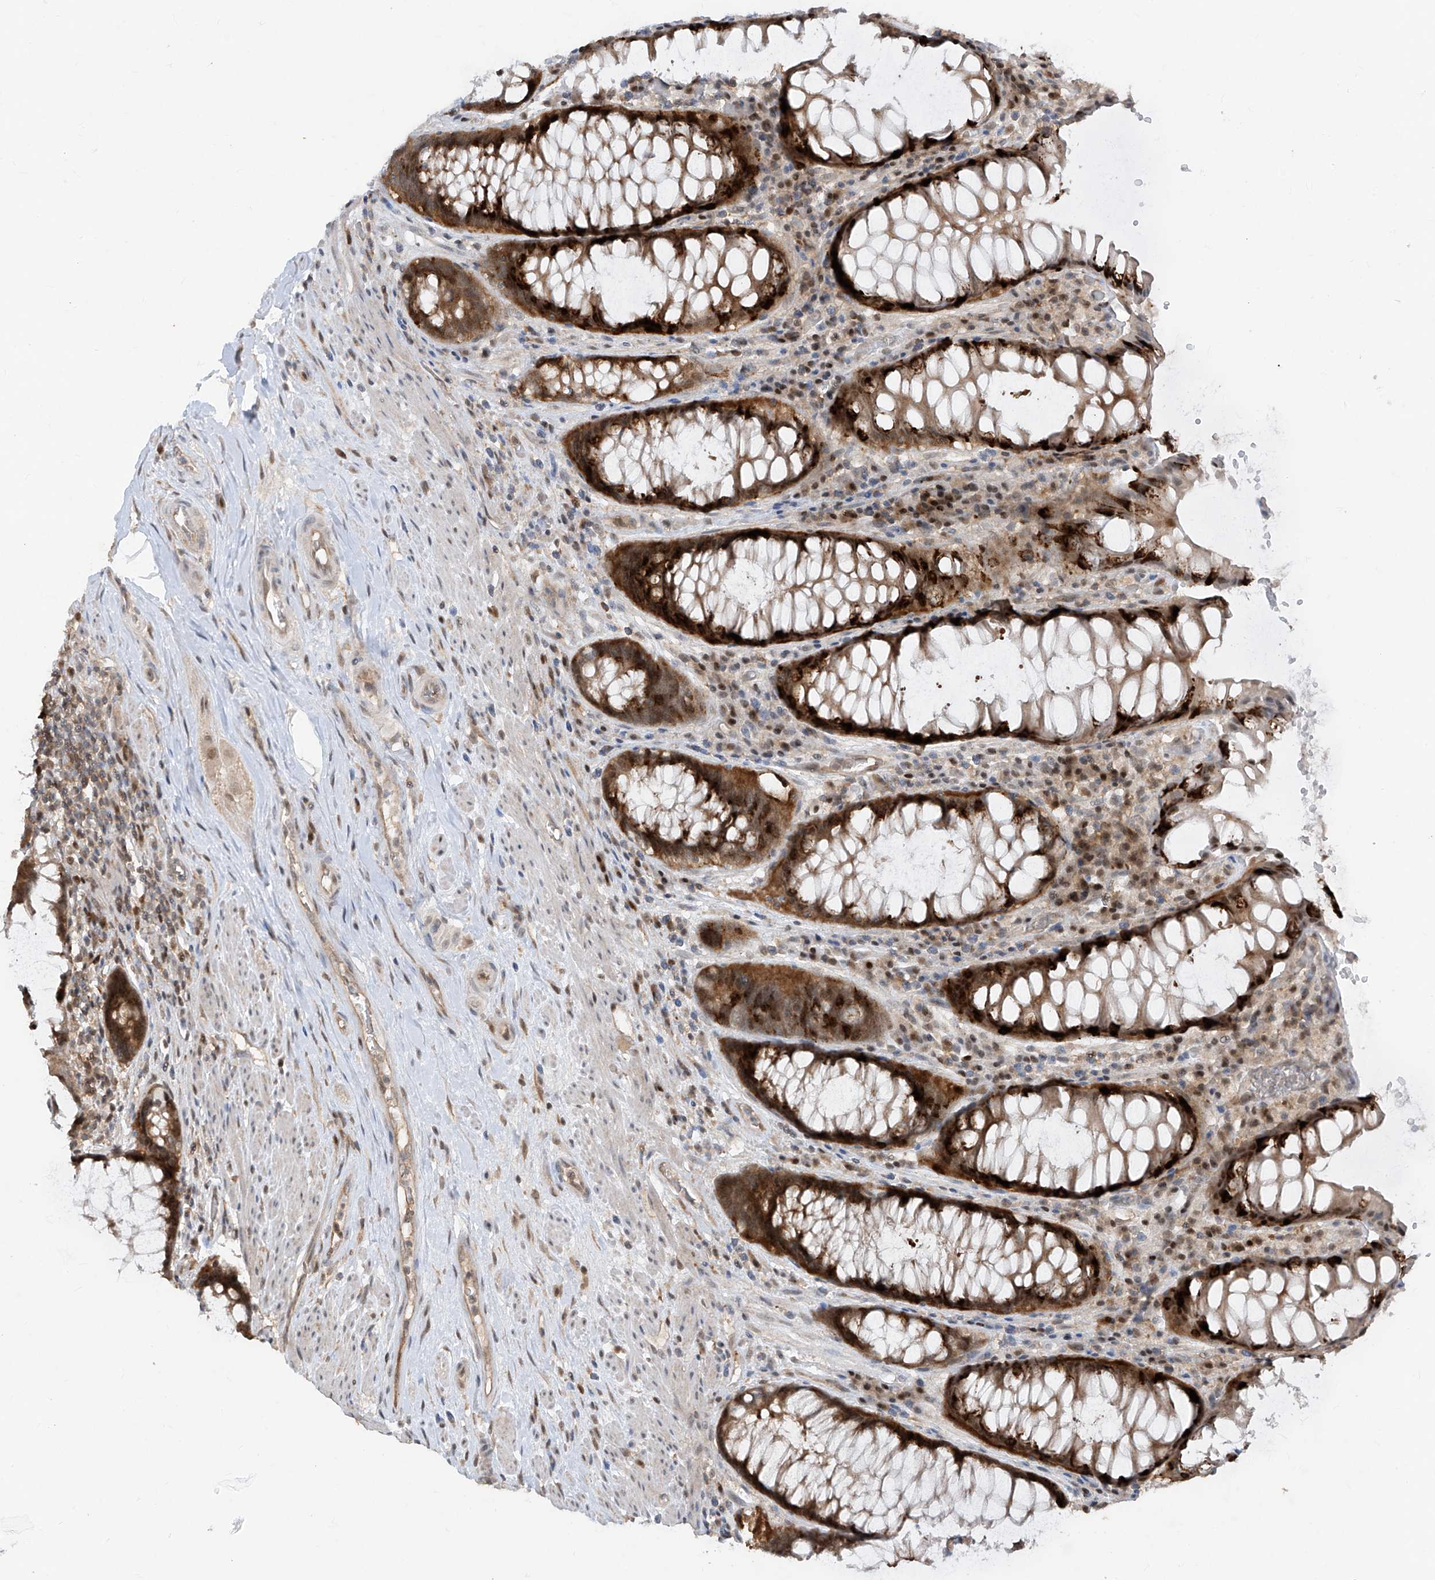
{"staining": {"intensity": "strong", "quantity": ">75%", "location": "cytoplasmic/membranous"}, "tissue": "rectum", "cell_type": "Glandular cells", "image_type": "normal", "snomed": [{"axis": "morphology", "description": "Normal tissue, NOS"}, {"axis": "topography", "description": "Rectum"}], "caption": "DAB immunohistochemical staining of benign human rectum reveals strong cytoplasmic/membranous protein staining in approximately >75% of glandular cells. The staining was performed using DAB (3,3'-diaminobenzidine), with brown indicating positive protein expression. Nuclei are stained blue with hematoxylin.", "gene": "ZNF358", "patient": {"sex": "male", "age": 64}}